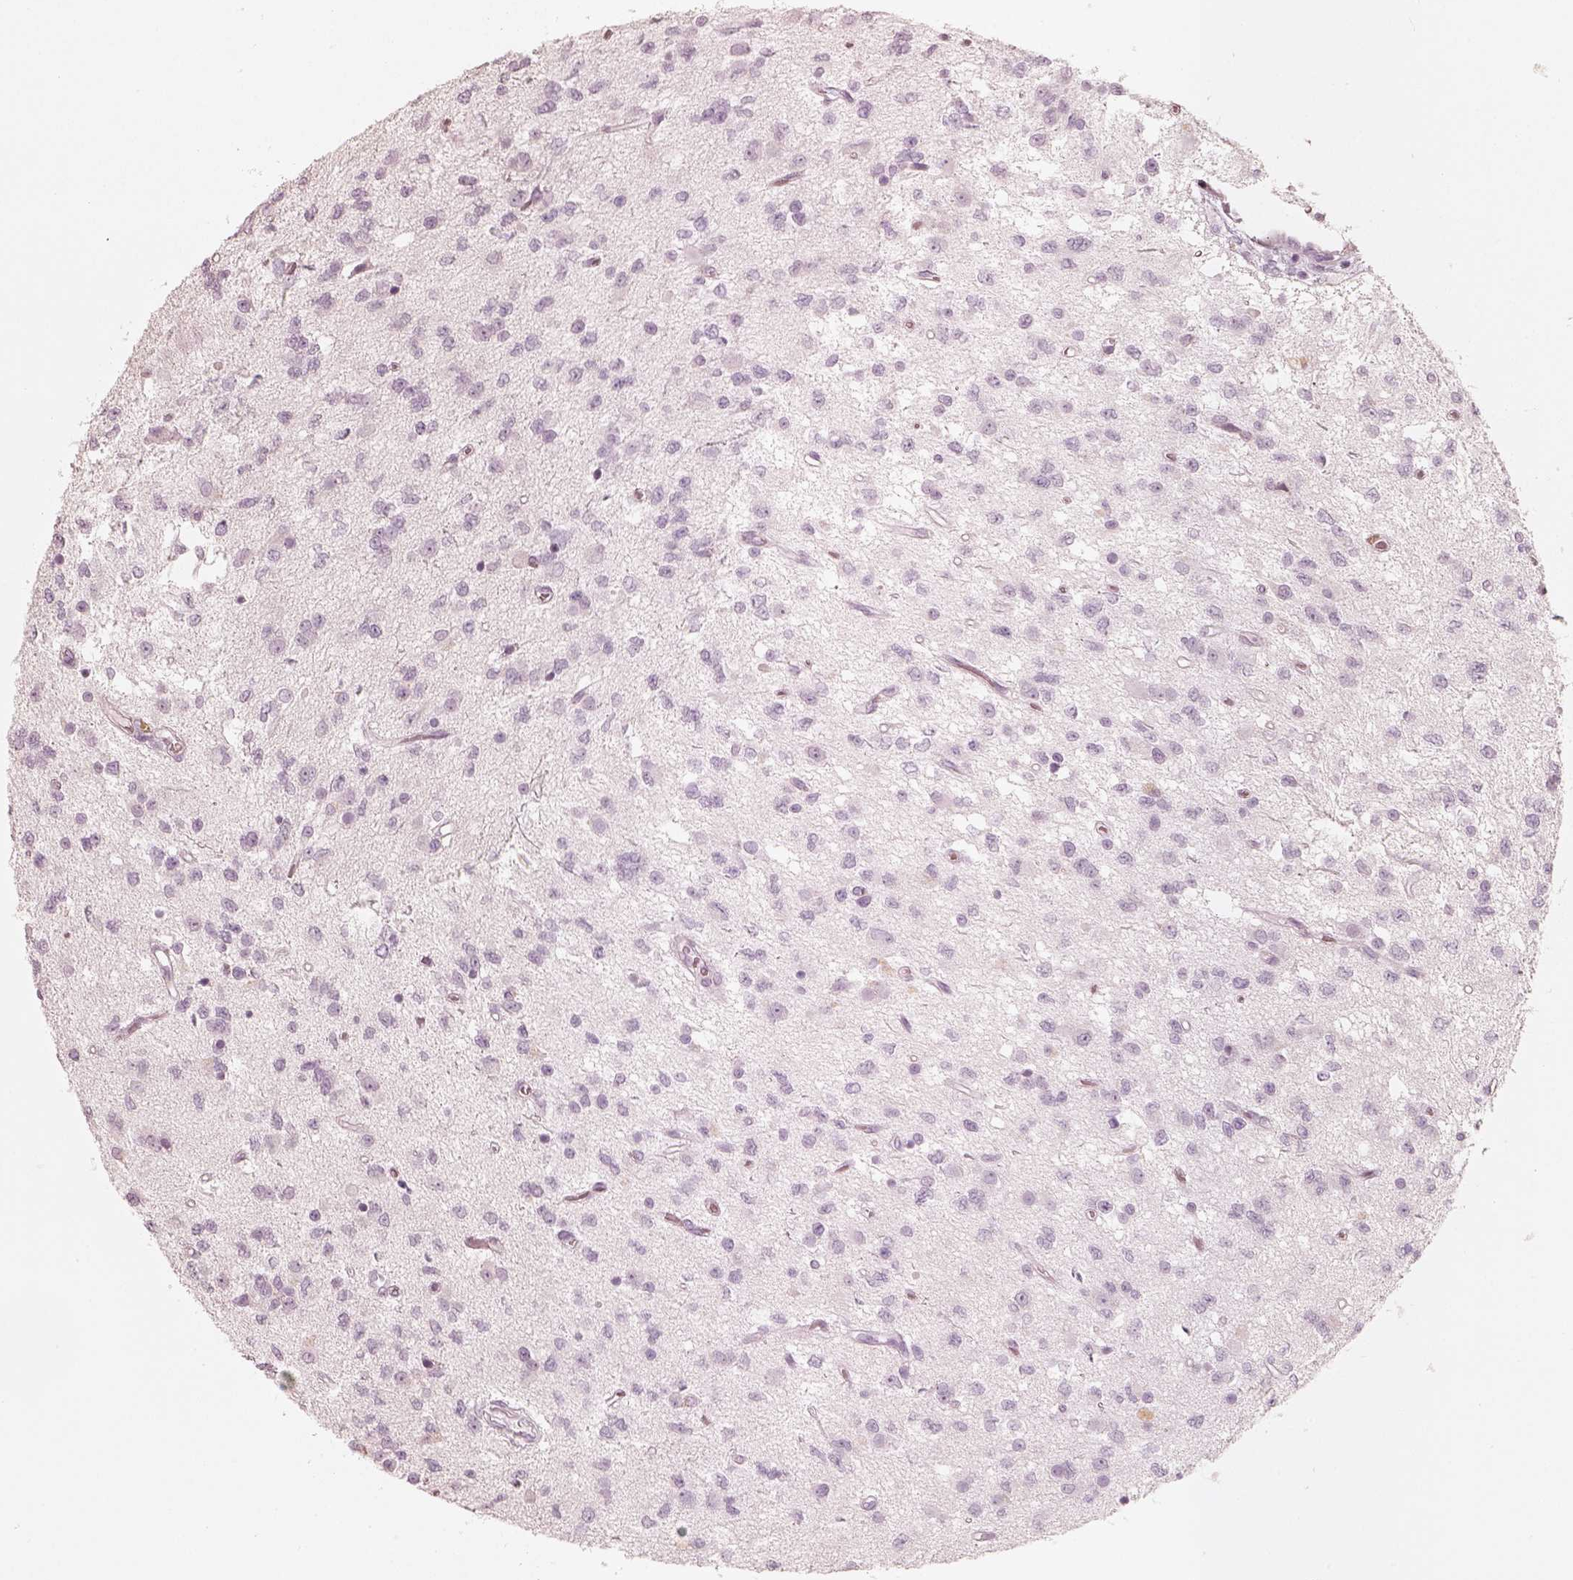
{"staining": {"intensity": "negative", "quantity": "none", "location": "none"}, "tissue": "glioma", "cell_type": "Tumor cells", "image_type": "cancer", "snomed": [{"axis": "morphology", "description": "Glioma, malignant, Low grade"}, {"axis": "topography", "description": "Brain"}], "caption": "Immunohistochemistry histopathology image of neoplastic tissue: human glioma stained with DAB displays no significant protein positivity in tumor cells. (DAB immunohistochemistry, high magnification).", "gene": "KRT72", "patient": {"sex": "female", "age": 45}}